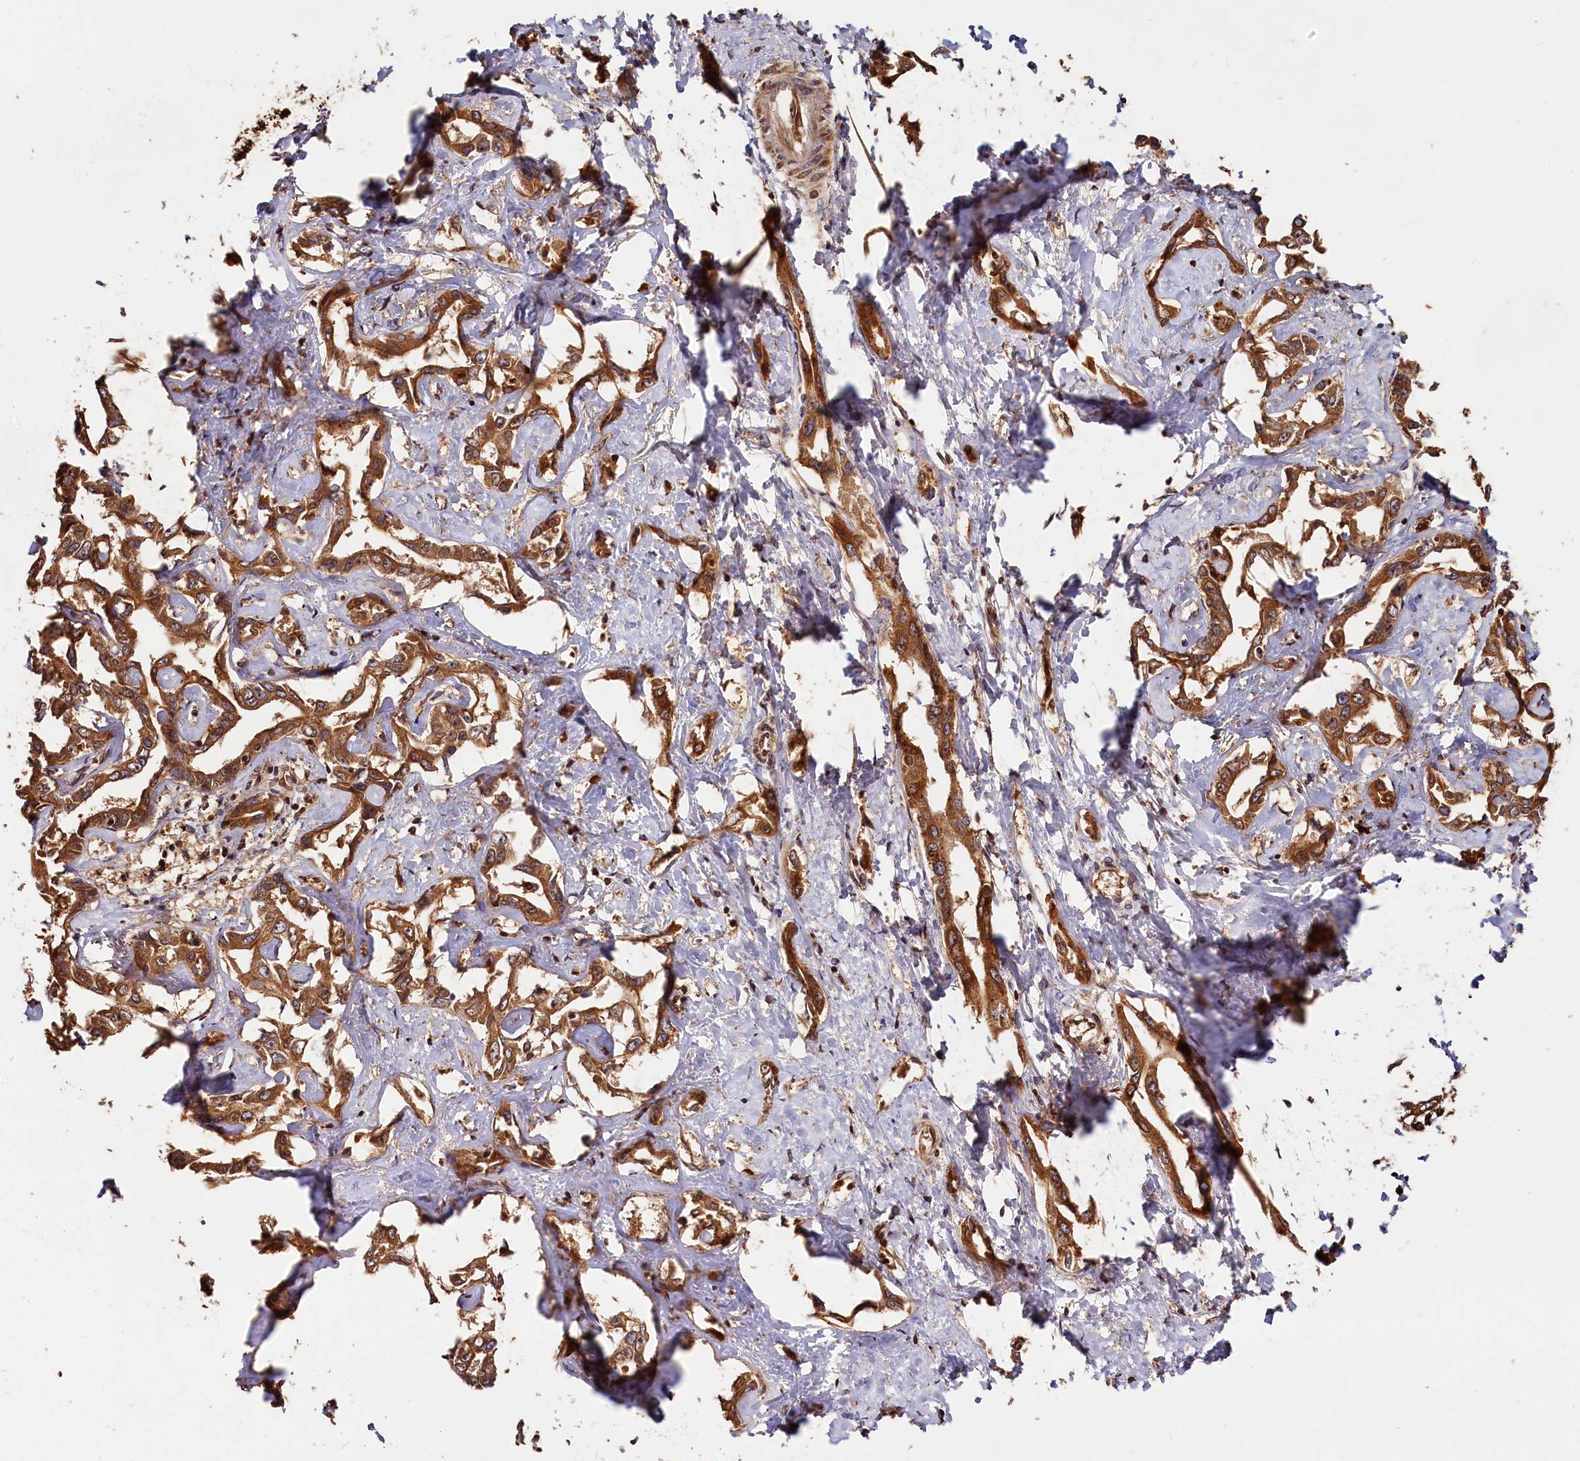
{"staining": {"intensity": "moderate", "quantity": ">75%", "location": "cytoplasmic/membranous"}, "tissue": "liver cancer", "cell_type": "Tumor cells", "image_type": "cancer", "snomed": [{"axis": "morphology", "description": "Cholangiocarcinoma"}, {"axis": "topography", "description": "Liver"}], "caption": "The image displays a brown stain indicating the presence of a protein in the cytoplasmic/membranous of tumor cells in cholangiocarcinoma (liver).", "gene": "HMOX2", "patient": {"sex": "male", "age": 59}}